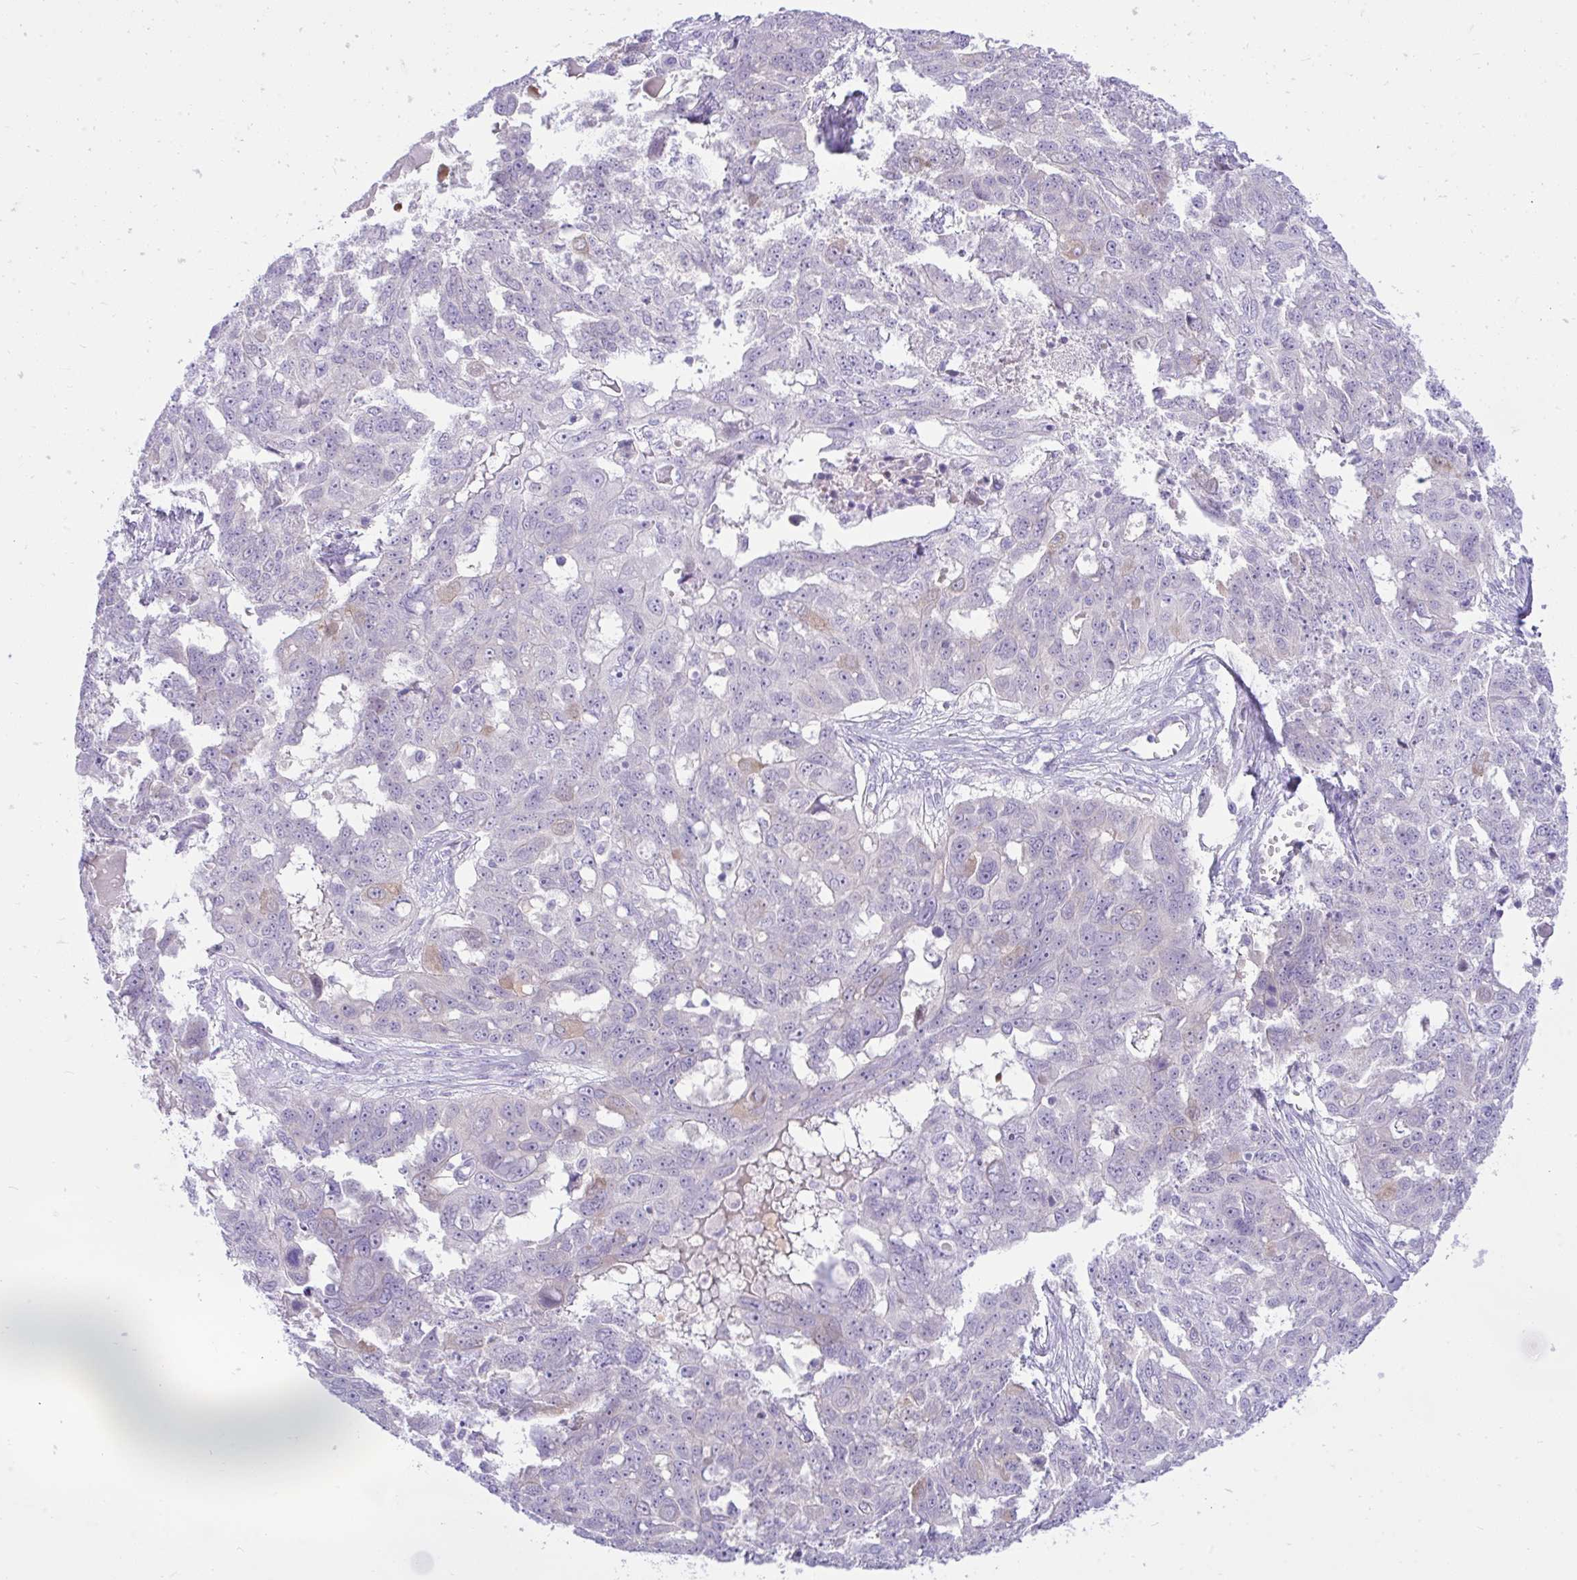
{"staining": {"intensity": "weak", "quantity": "<25%", "location": "cytoplasmic/membranous"}, "tissue": "ovarian cancer", "cell_type": "Tumor cells", "image_type": "cancer", "snomed": [{"axis": "morphology", "description": "Carcinoma, endometroid"}, {"axis": "topography", "description": "Ovary"}], "caption": "IHC of human endometroid carcinoma (ovarian) shows no positivity in tumor cells.", "gene": "ZNF101", "patient": {"sex": "female", "age": 70}}